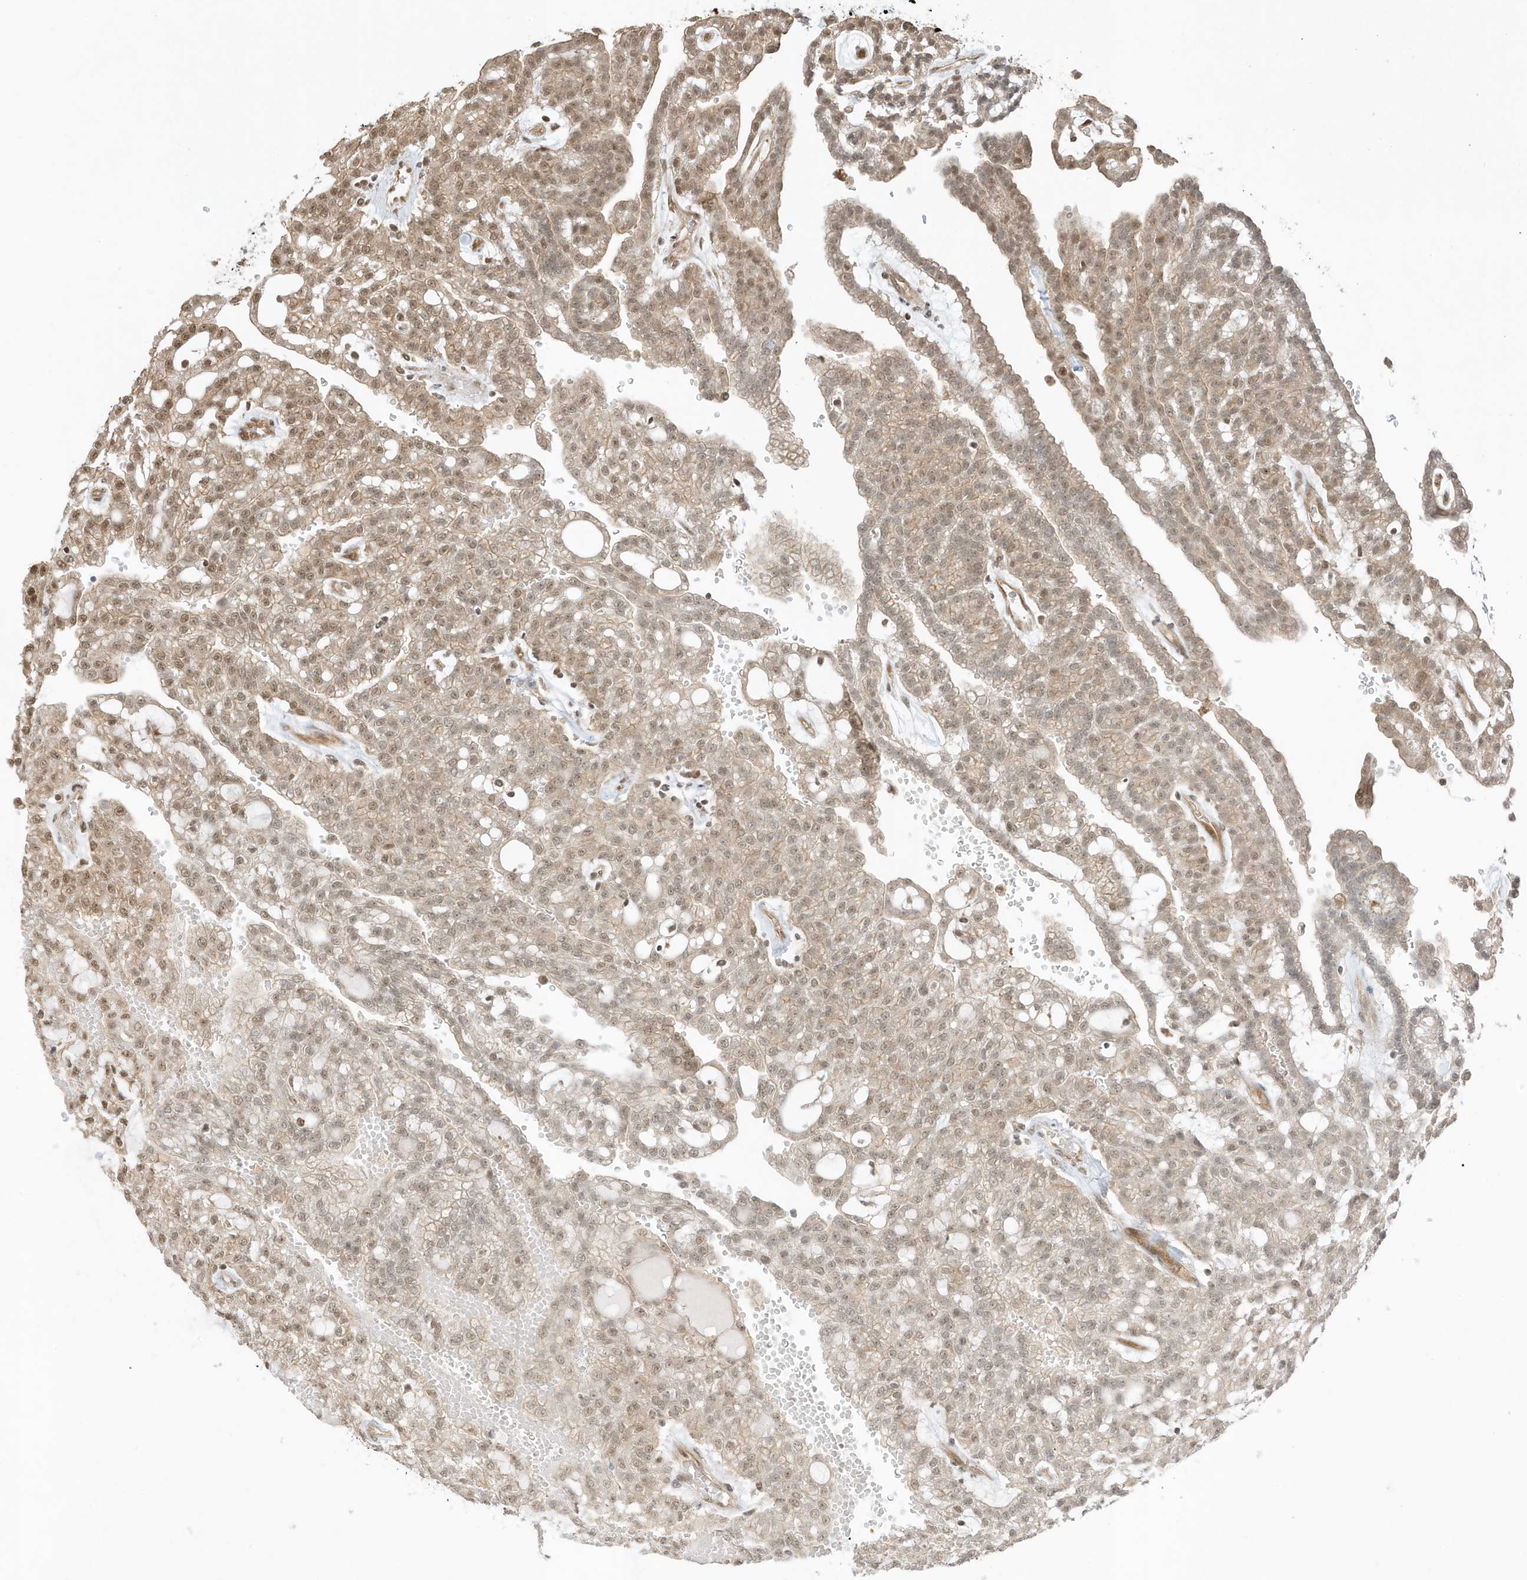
{"staining": {"intensity": "moderate", "quantity": "25%-75%", "location": "cytoplasmic/membranous,nuclear"}, "tissue": "renal cancer", "cell_type": "Tumor cells", "image_type": "cancer", "snomed": [{"axis": "morphology", "description": "Adenocarcinoma, NOS"}, {"axis": "topography", "description": "Kidney"}], "caption": "Renal adenocarcinoma stained with a protein marker demonstrates moderate staining in tumor cells.", "gene": "ZBTB41", "patient": {"sex": "male", "age": 63}}